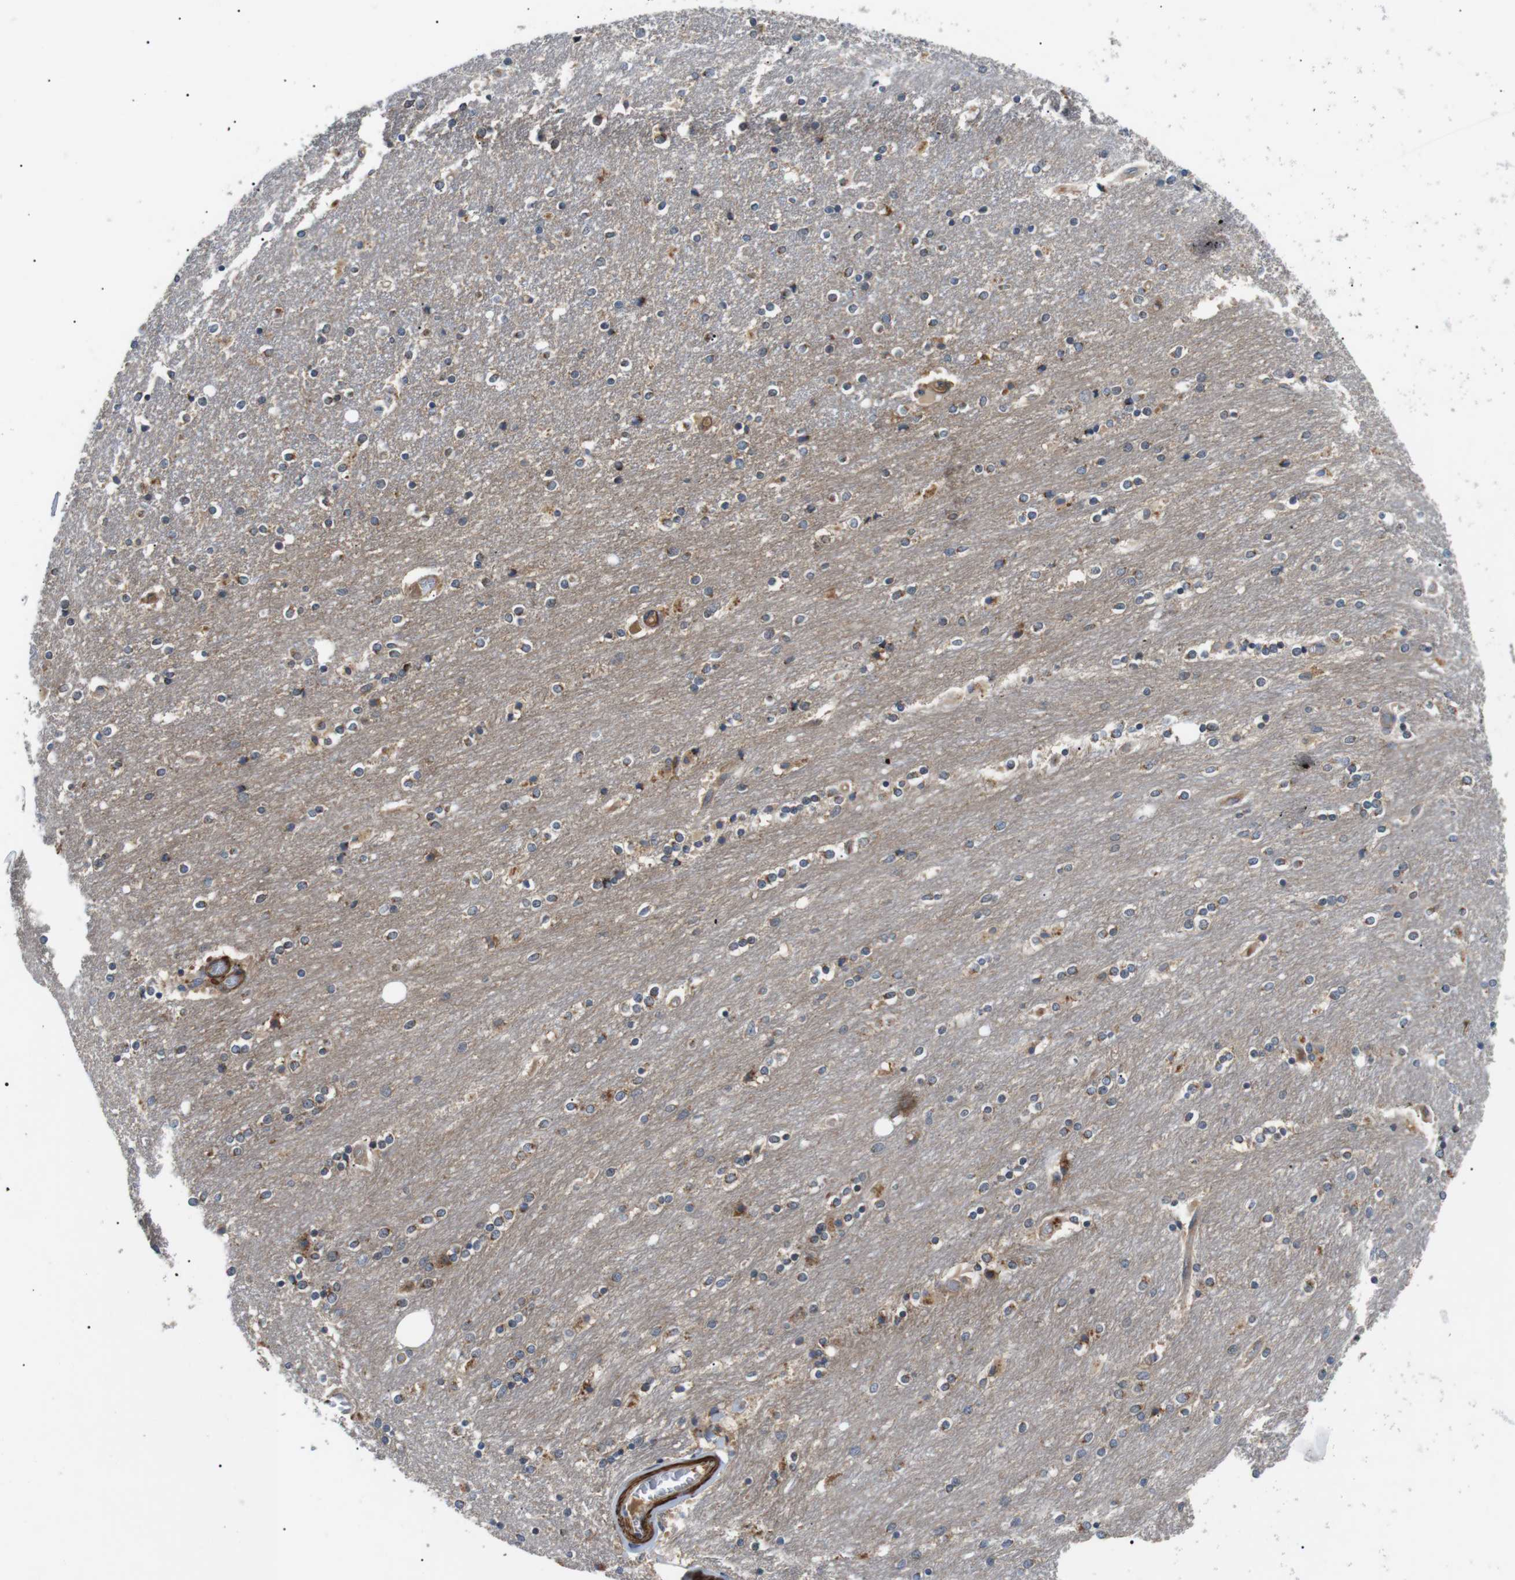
{"staining": {"intensity": "moderate", "quantity": "25%-75%", "location": "cytoplasmic/membranous"}, "tissue": "caudate", "cell_type": "Glial cells", "image_type": "normal", "snomed": [{"axis": "morphology", "description": "Normal tissue, NOS"}, {"axis": "topography", "description": "Lateral ventricle wall"}], "caption": "An IHC image of unremarkable tissue is shown. Protein staining in brown shows moderate cytoplasmic/membranous positivity in caudate within glial cells.", "gene": "DIPK1A", "patient": {"sex": "female", "age": 54}}